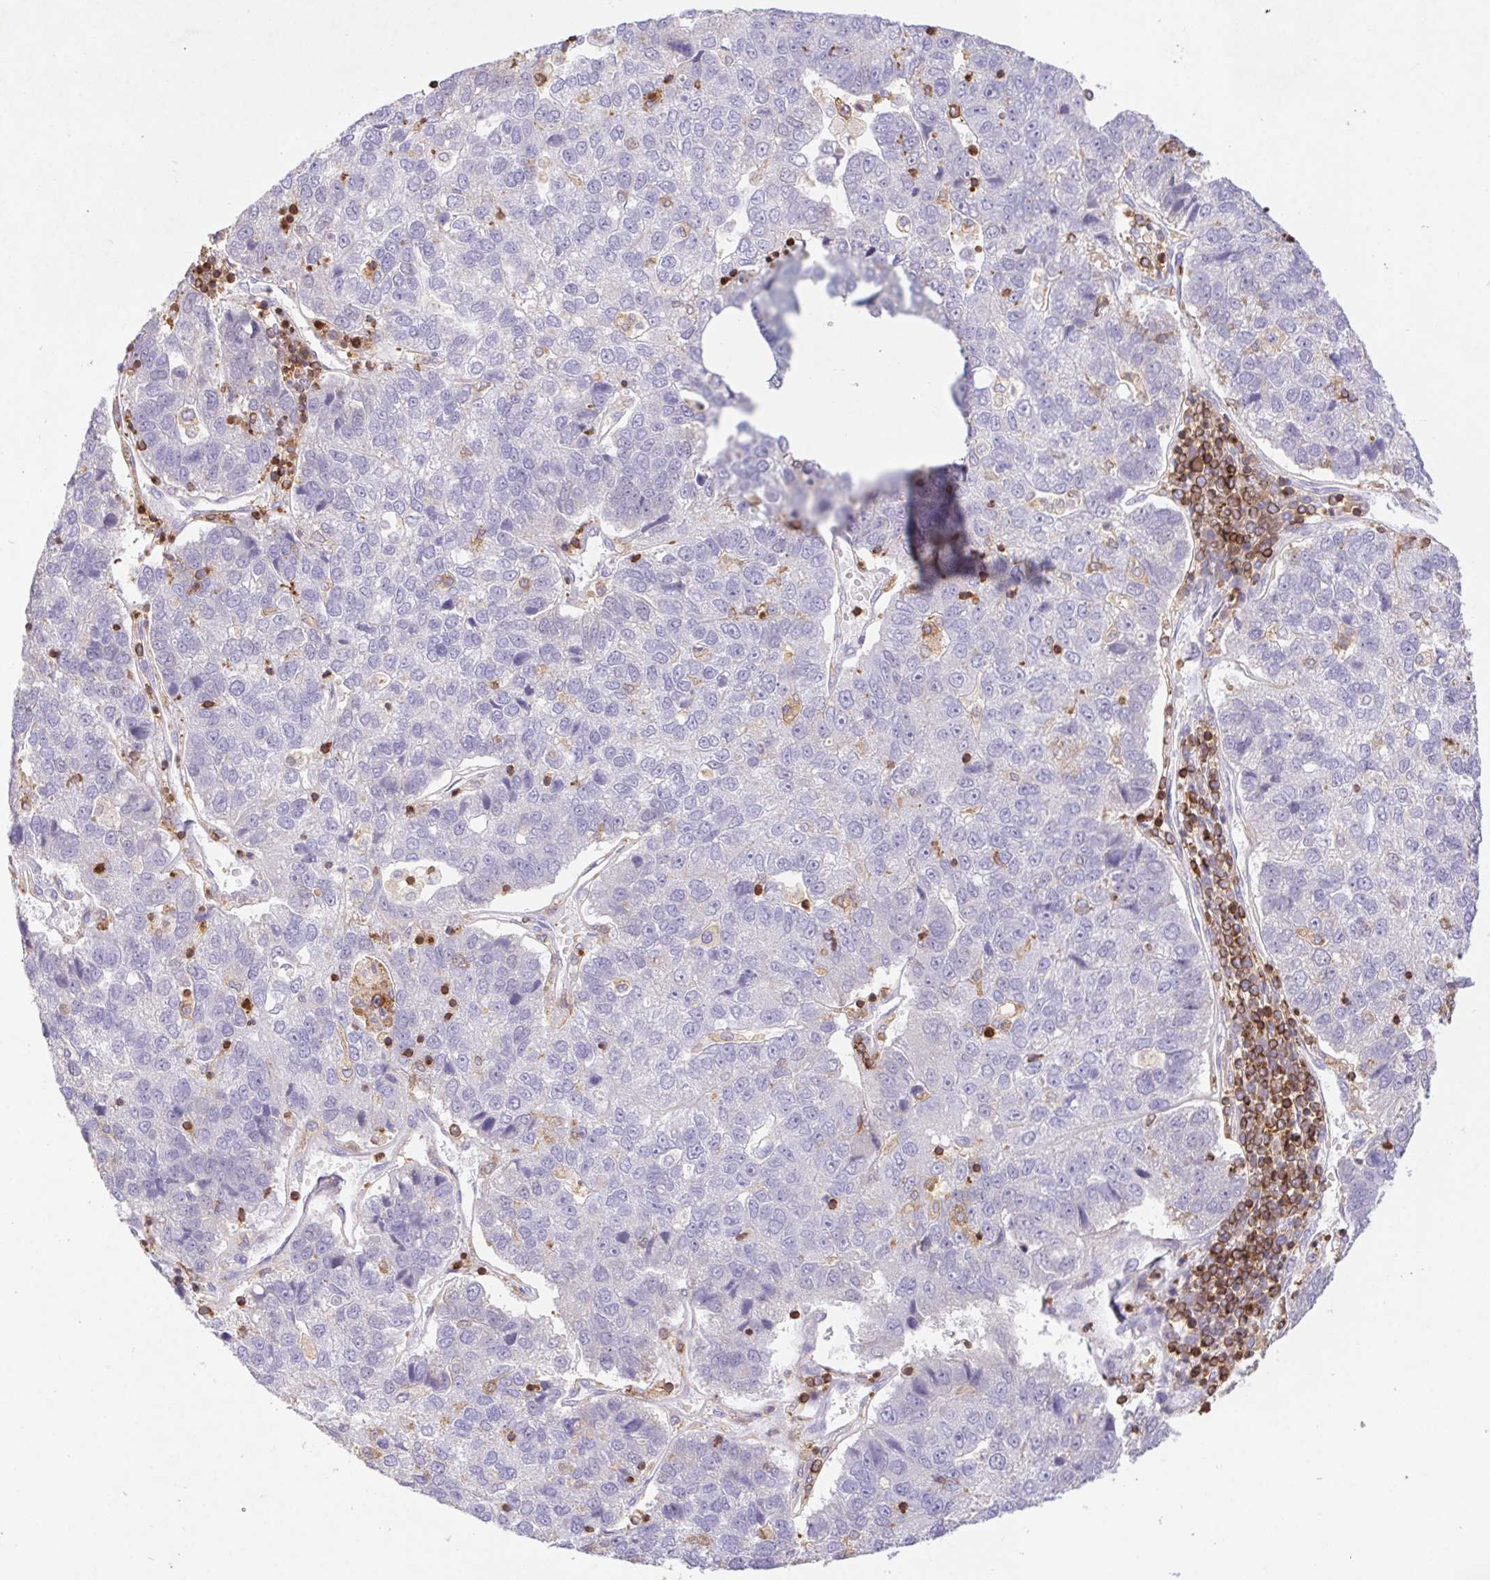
{"staining": {"intensity": "negative", "quantity": "none", "location": "none"}, "tissue": "pancreatic cancer", "cell_type": "Tumor cells", "image_type": "cancer", "snomed": [{"axis": "morphology", "description": "Adenocarcinoma, NOS"}, {"axis": "topography", "description": "Pancreas"}], "caption": "DAB immunohistochemical staining of human pancreatic adenocarcinoma displays no significant positivity in tumor cells. (DAB IHC with hematoxylin counter stain).", "gene": "APBB1IP", "patient": {"sex": "female", "age": 61}}